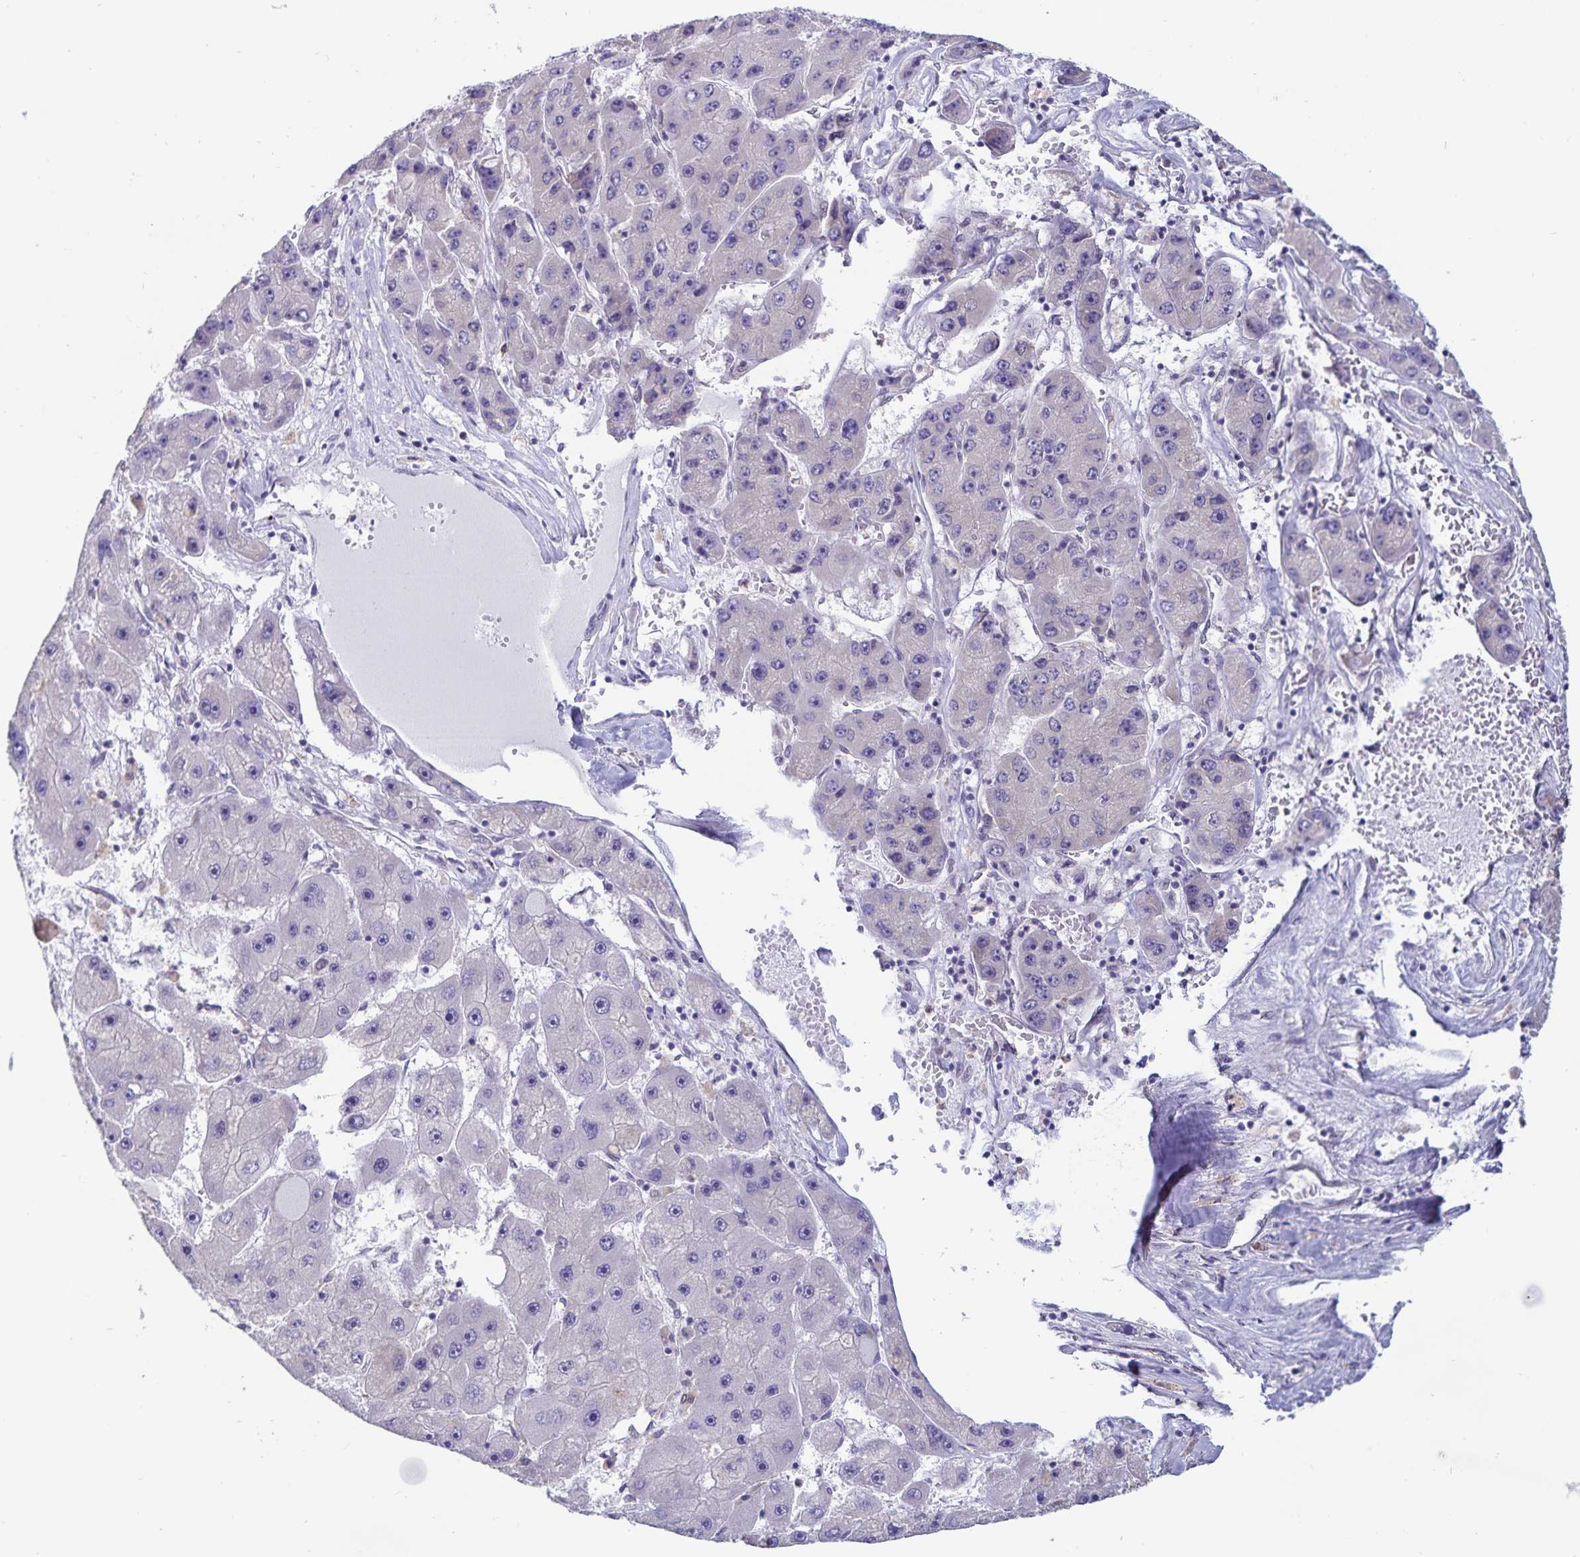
{"staining": {"intensity": "negative", "quantity": "none", "location": "none"}, "tissue": "liver cancer", "cell_type": "Tumor cells", "image_type": "cancer", "snomed": [{"axis": "morphology", "description": "Carcinoma, Hepatocellular, NOS"}, {"axis": "topography", "description": "Liver"}], "caption": "Immunohistochemistry histopathology image of human liver hepatocellular carcinoma stained for a protein (brown), which shows no staining in tumor cells.", "gene": "ATP2A2", "patient": {"sex": "female", "age": 61}}